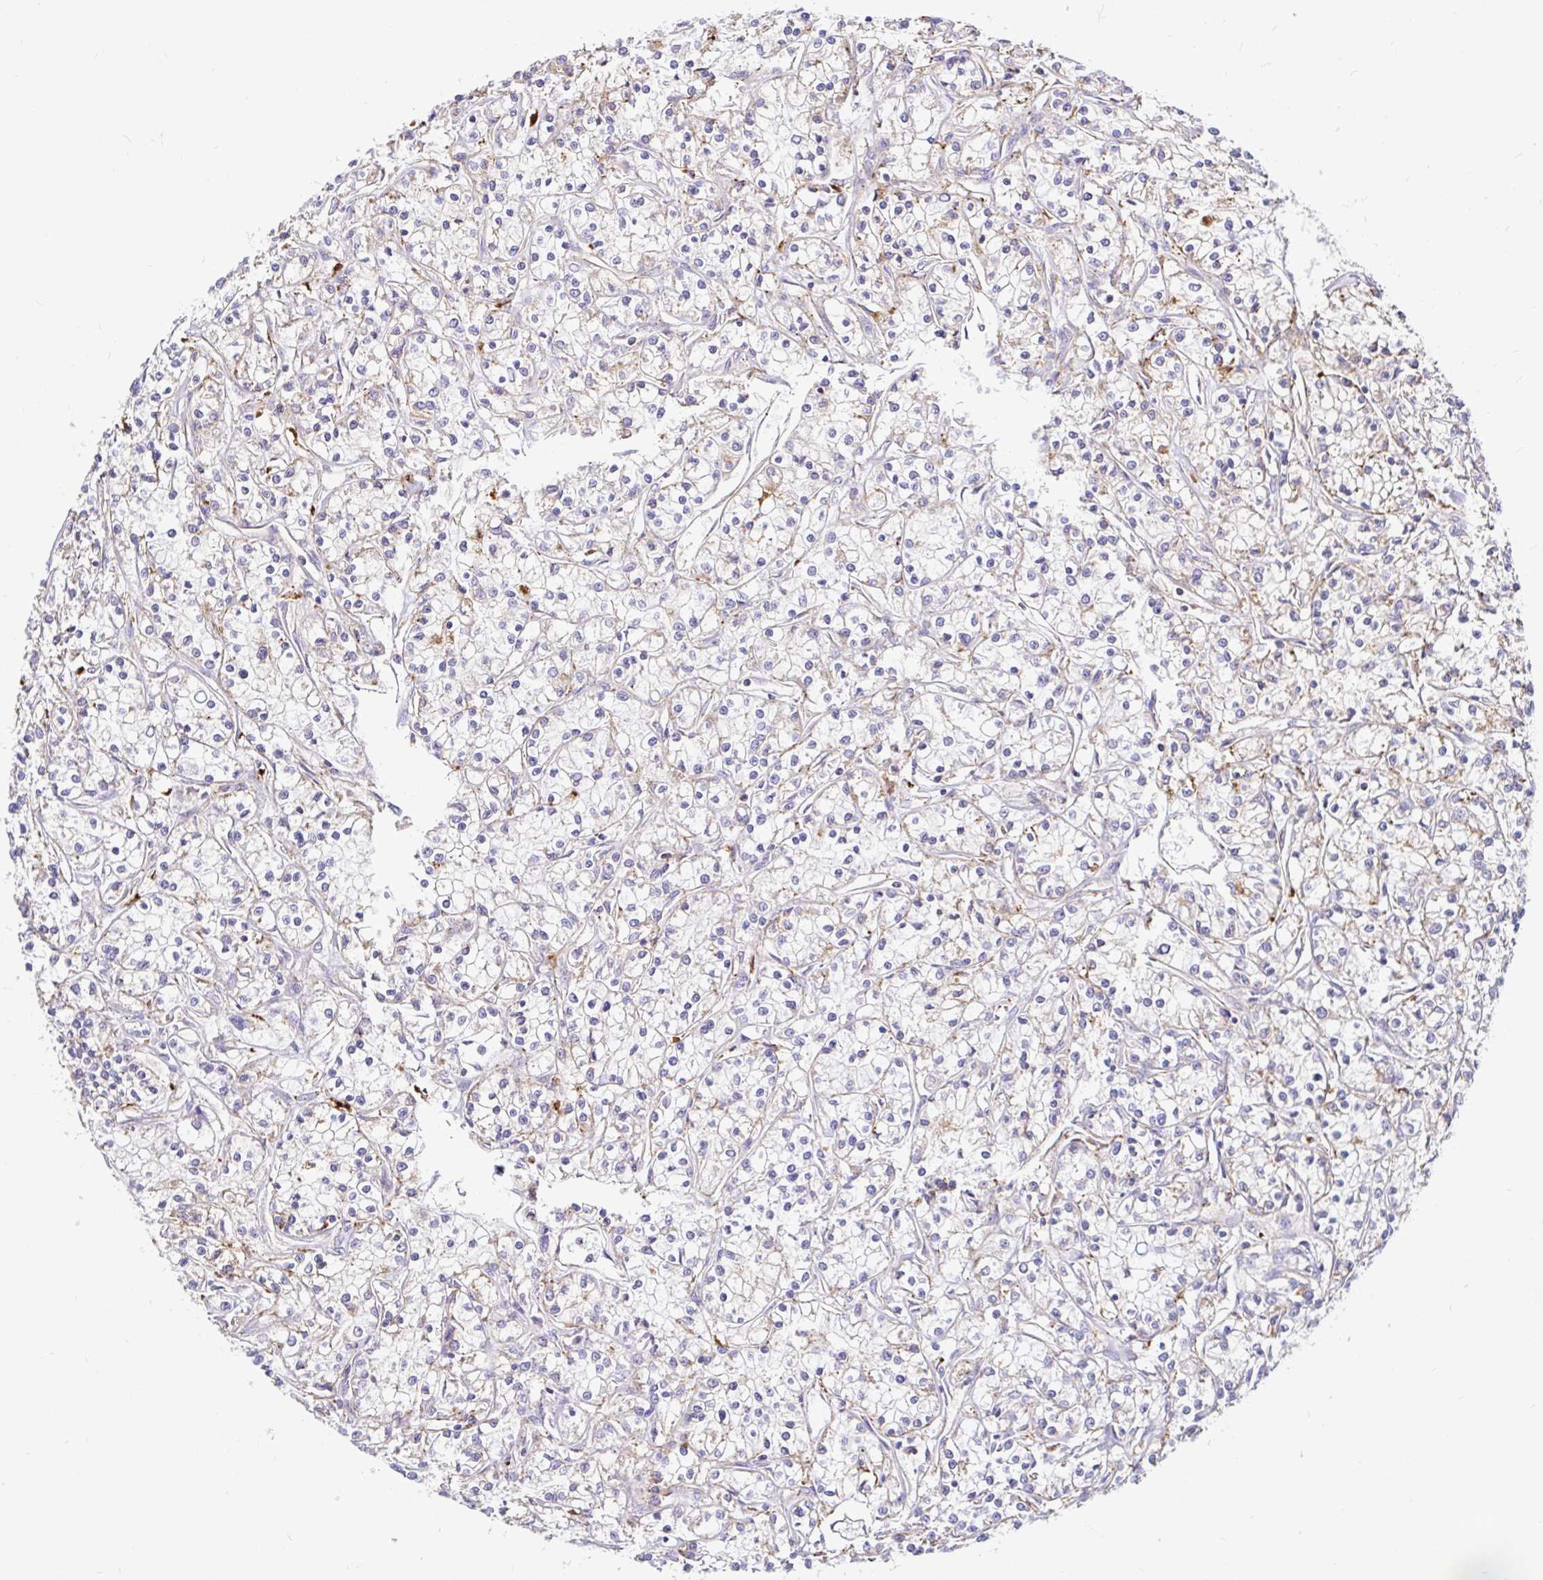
{"staining": {"intensity": "weak", "quantity": "25%-75%", "location": "cytoplasmic/membranous"}, "tissue": "renal cancer", "cell_type": "Tumor cells", "image_type": "cancer", "snomed": [{"axis": "morphology", "description": "Adenocarcinoma, NOS"}, {"axis": "topography", "description": "Kidney"}], "caption": "Human adenocarcinoma (renal) stained with a protein marker reveals weak staining in tumor cells.", "gene": "FUCA1", "patient": {"sex": "female", "age": 59}}